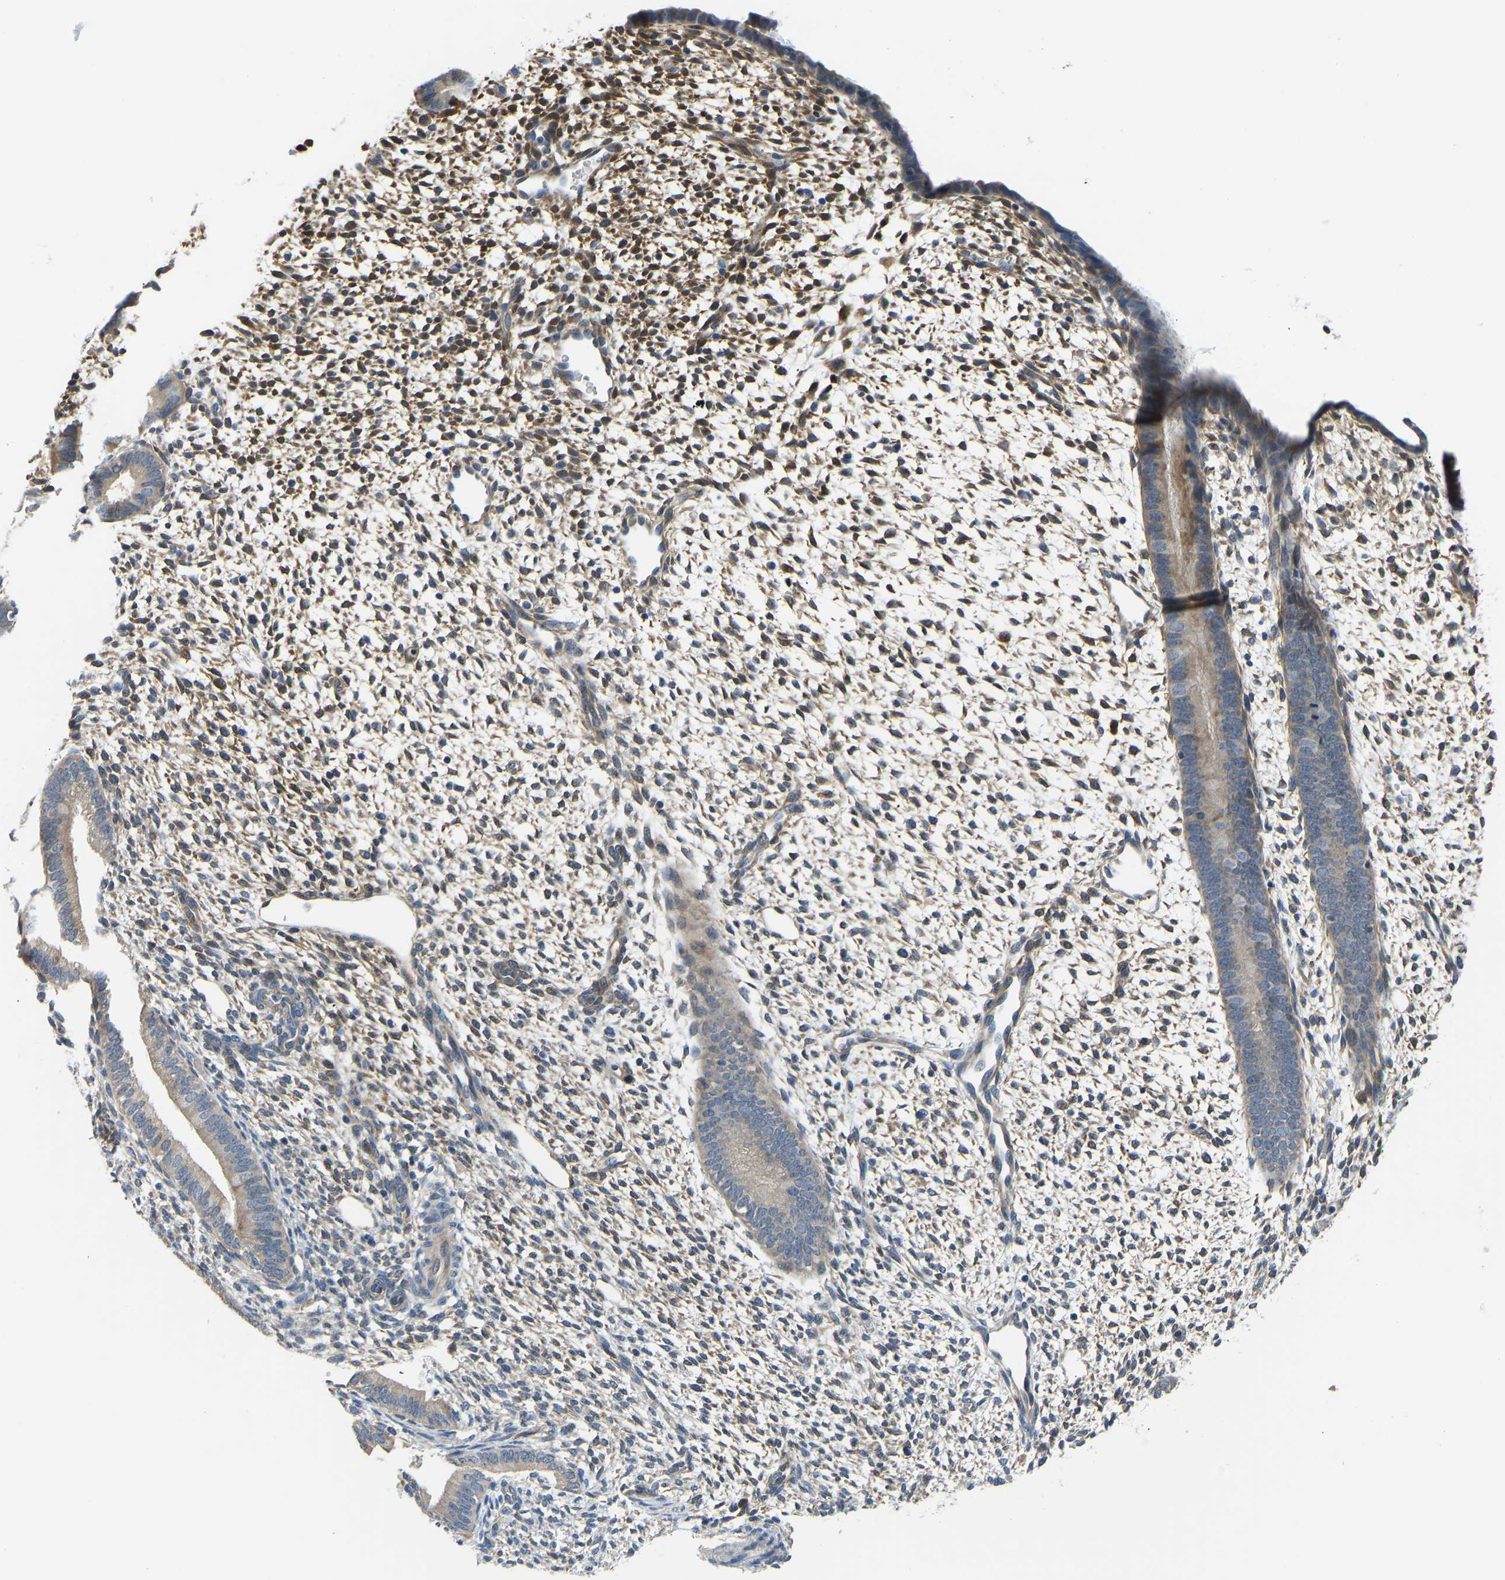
{"staining": {"intensity": "moderate", "quantity": "25%-75%", "location": "cytoplasmic/membranous"}, "tissue": "endometrium", "cell_type": "Cells in endometrial stroma", "image_type": "normal", "snomed": [{"axis": "morphology", "description": "Normal tissue, NOS"}, {"axis": "topography", "description": "Endometrium"}], "caption": "Unremarkable endometrium was stained to show a protein in brown. There is medium levels of moderate cytoplasmic/membranous expression in about 25%-75% of cells in endometrial stroma.", "gene": "RBP1", "patient": {"sex": "female", "age": 46}}